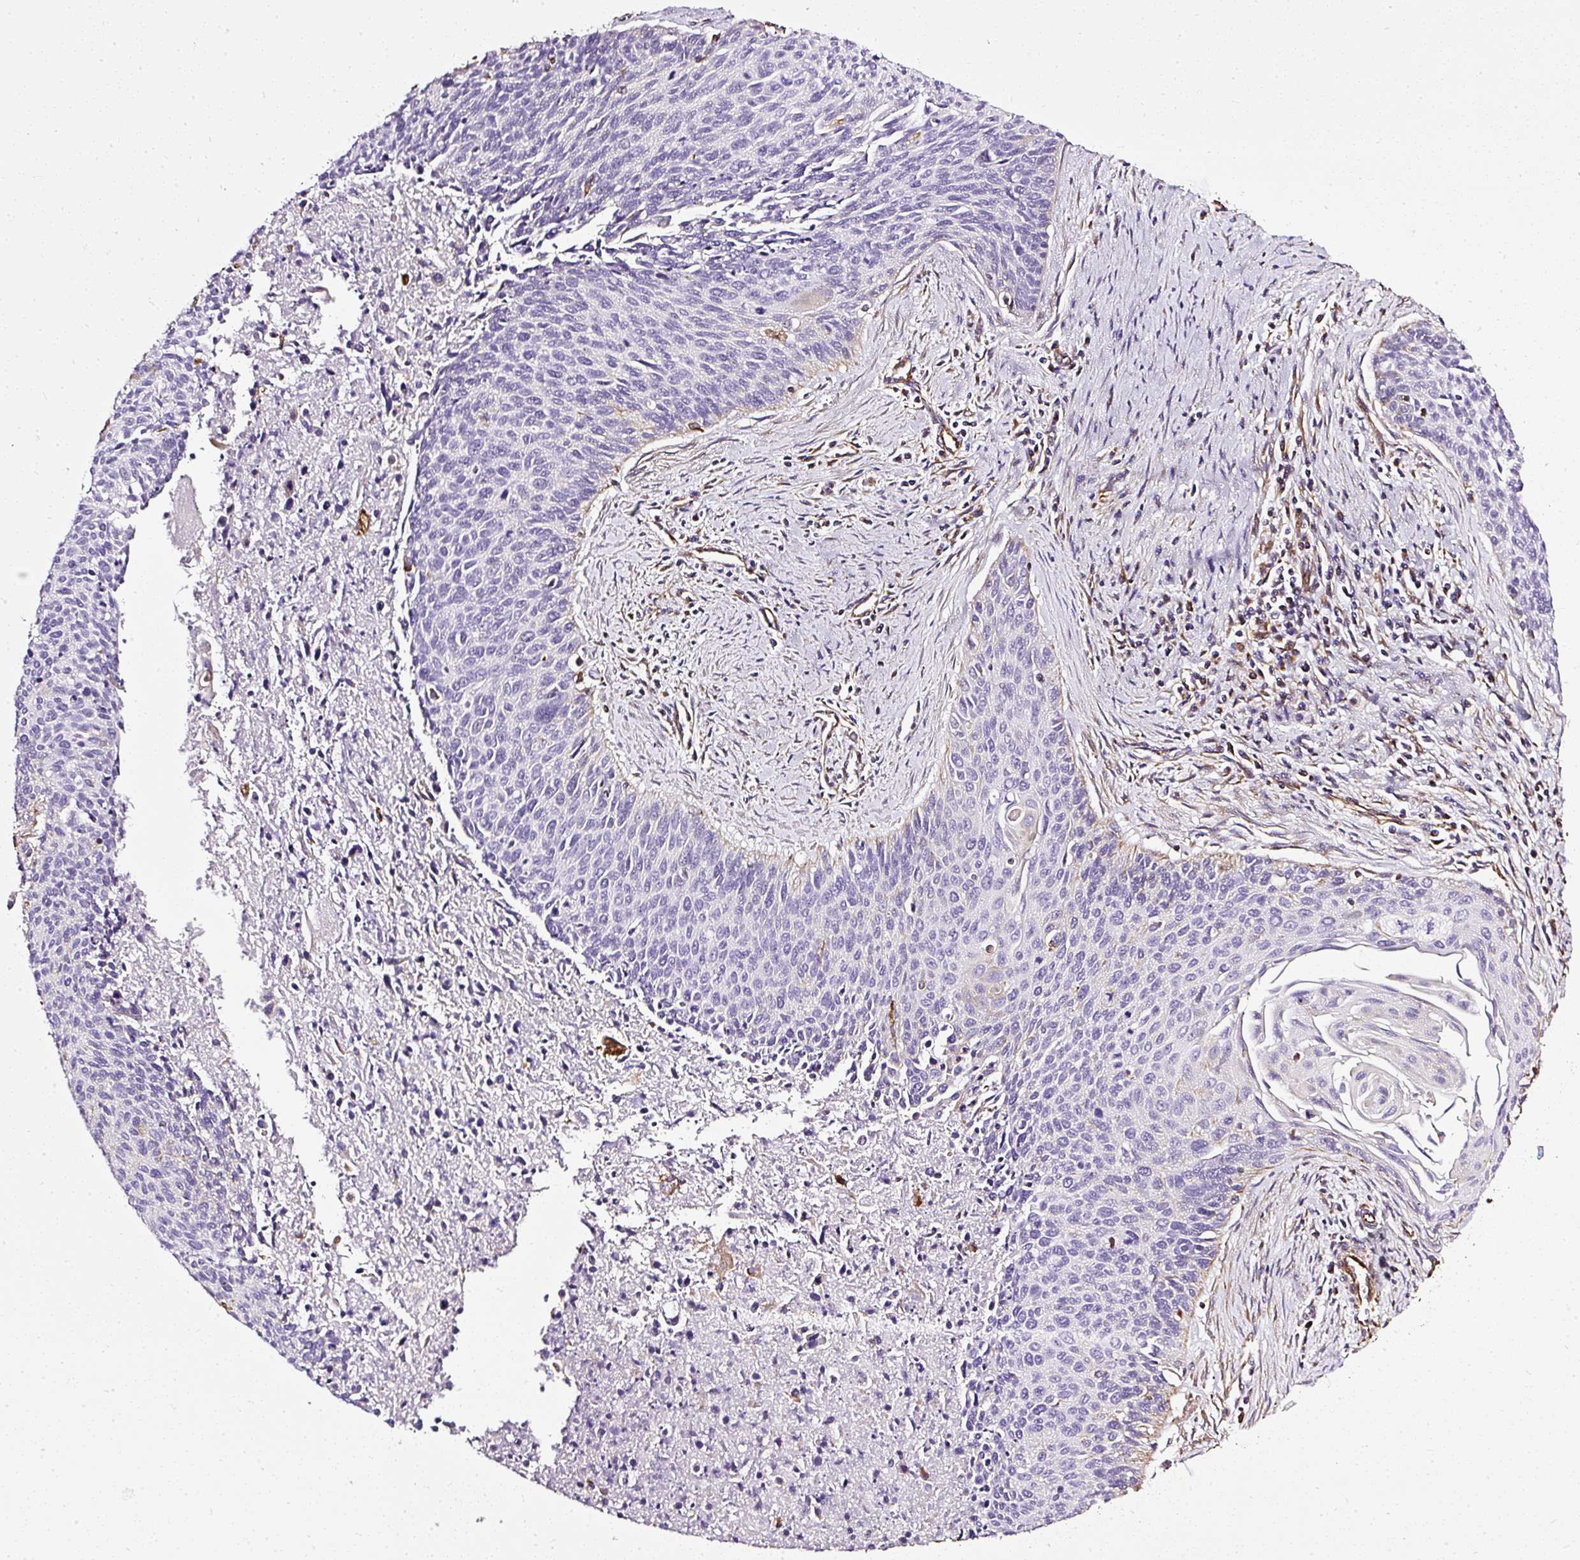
{"staining": {"intensity": "negative", "quantity": "none", "location": "none"}, "tissue": "cervical cancer", "cell_type": "Tumor cells", "image_type": "cancer", "snomed": [{"axis": "morphology", "description": "Squamous cell carcinoma, NOS"}, {"axis": "topography", "description": "Cervix"}], "caption": "This is an immunohistochemistry histopathology image of human squamous cell carcinoma (cervical). There is no staining in tumor cells.", "gene": "PLS1", "patient": {"sex": "female", "age": 55}}